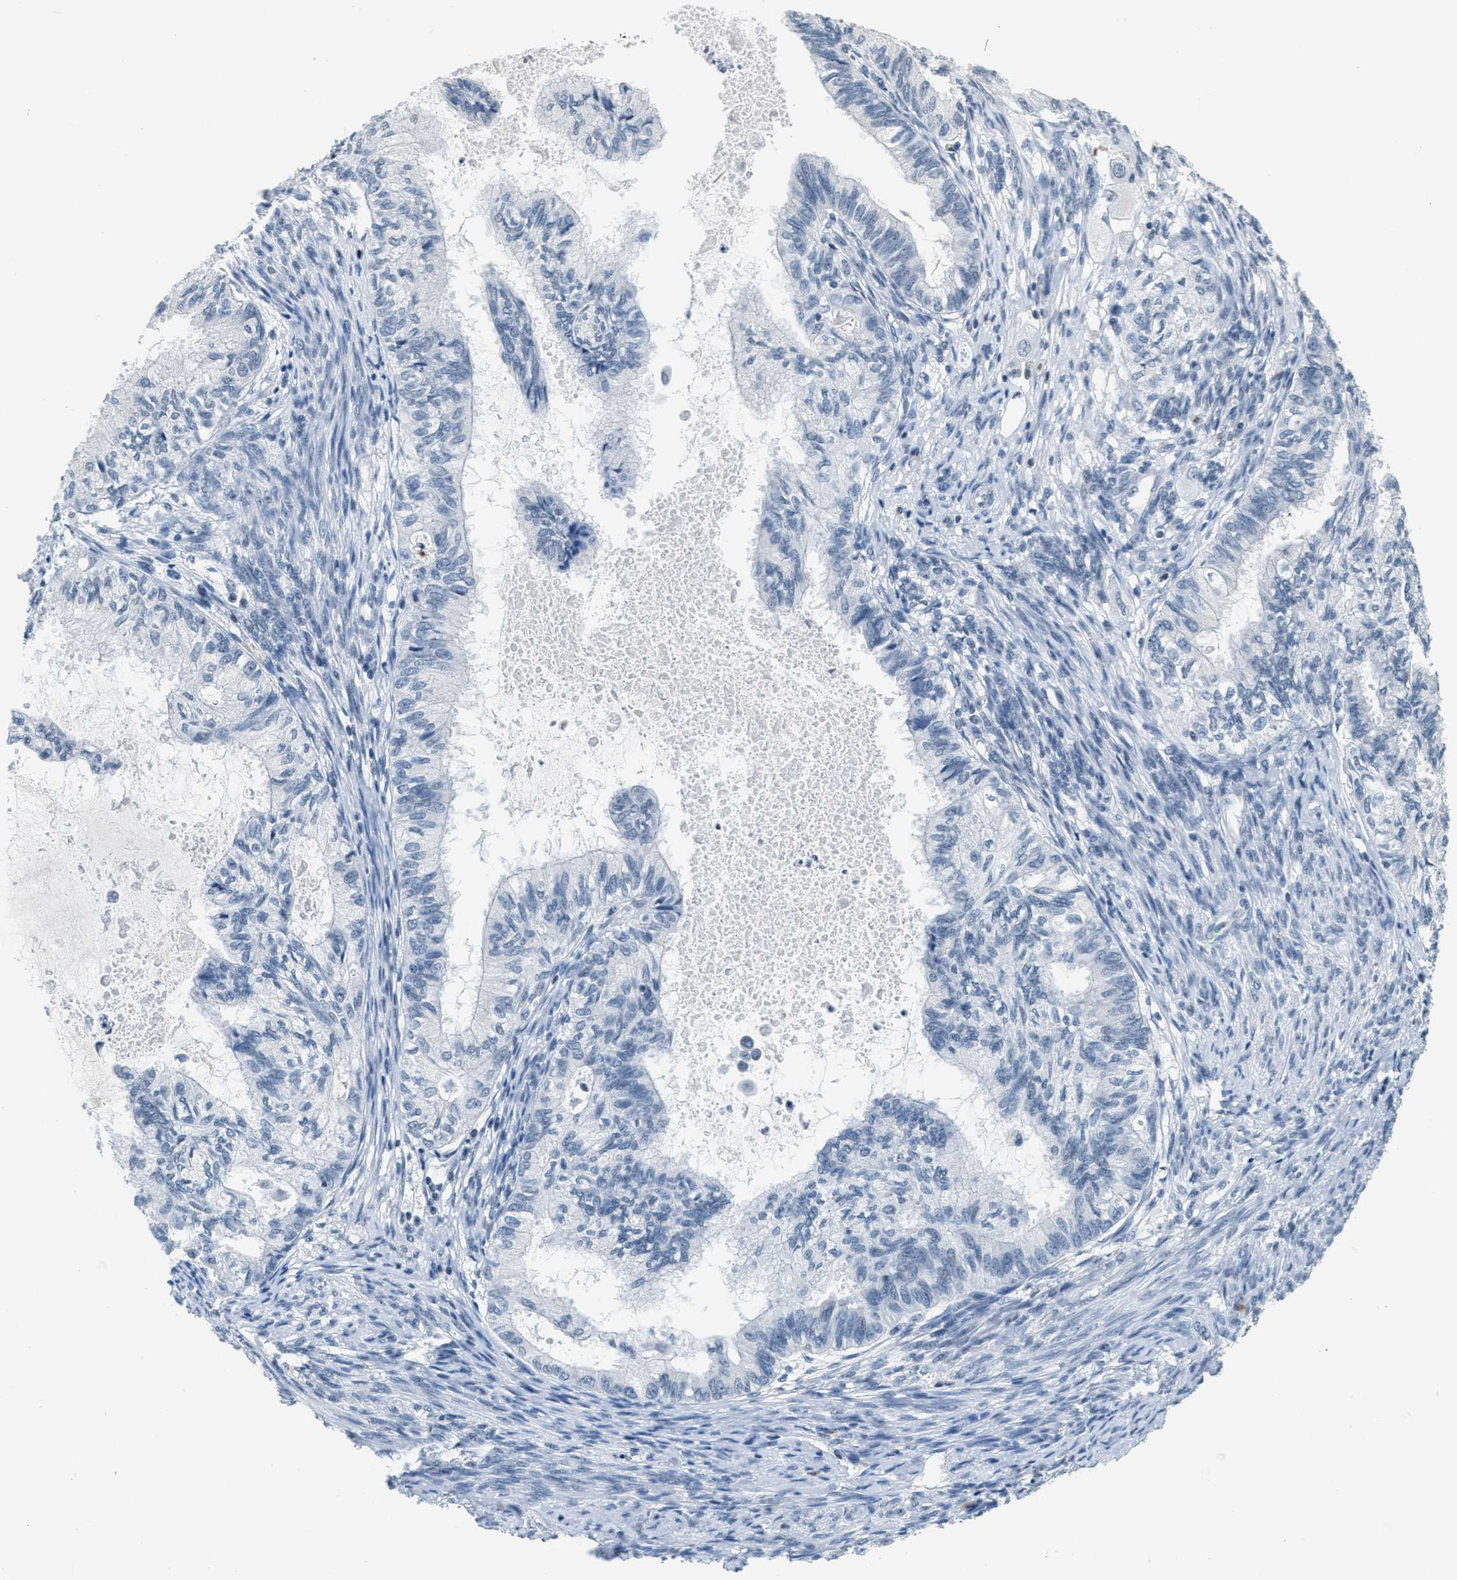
{"staining": {"intensity": "negative", "quantity": "none", "location": "none"}, "tissue": "cervical cancer", "cell_type": "Tumor cells", "image_type": "cancer", "snomed": [{"axis": "morphology", "description": "Normal tissue, NOS"}, {"axis": "morphology", "description": "Adenocarcinoma, NOS"}, {"axis": "topography", "description": "Cervix"}, {"axis": "topography", "description": "Endometrium"}], "caption": "Micrograph shows no protein positivity in tumor cells of cervical cancer tissue.", "gene": "CA4", "patient": {"sex": "female", "age": 86}}